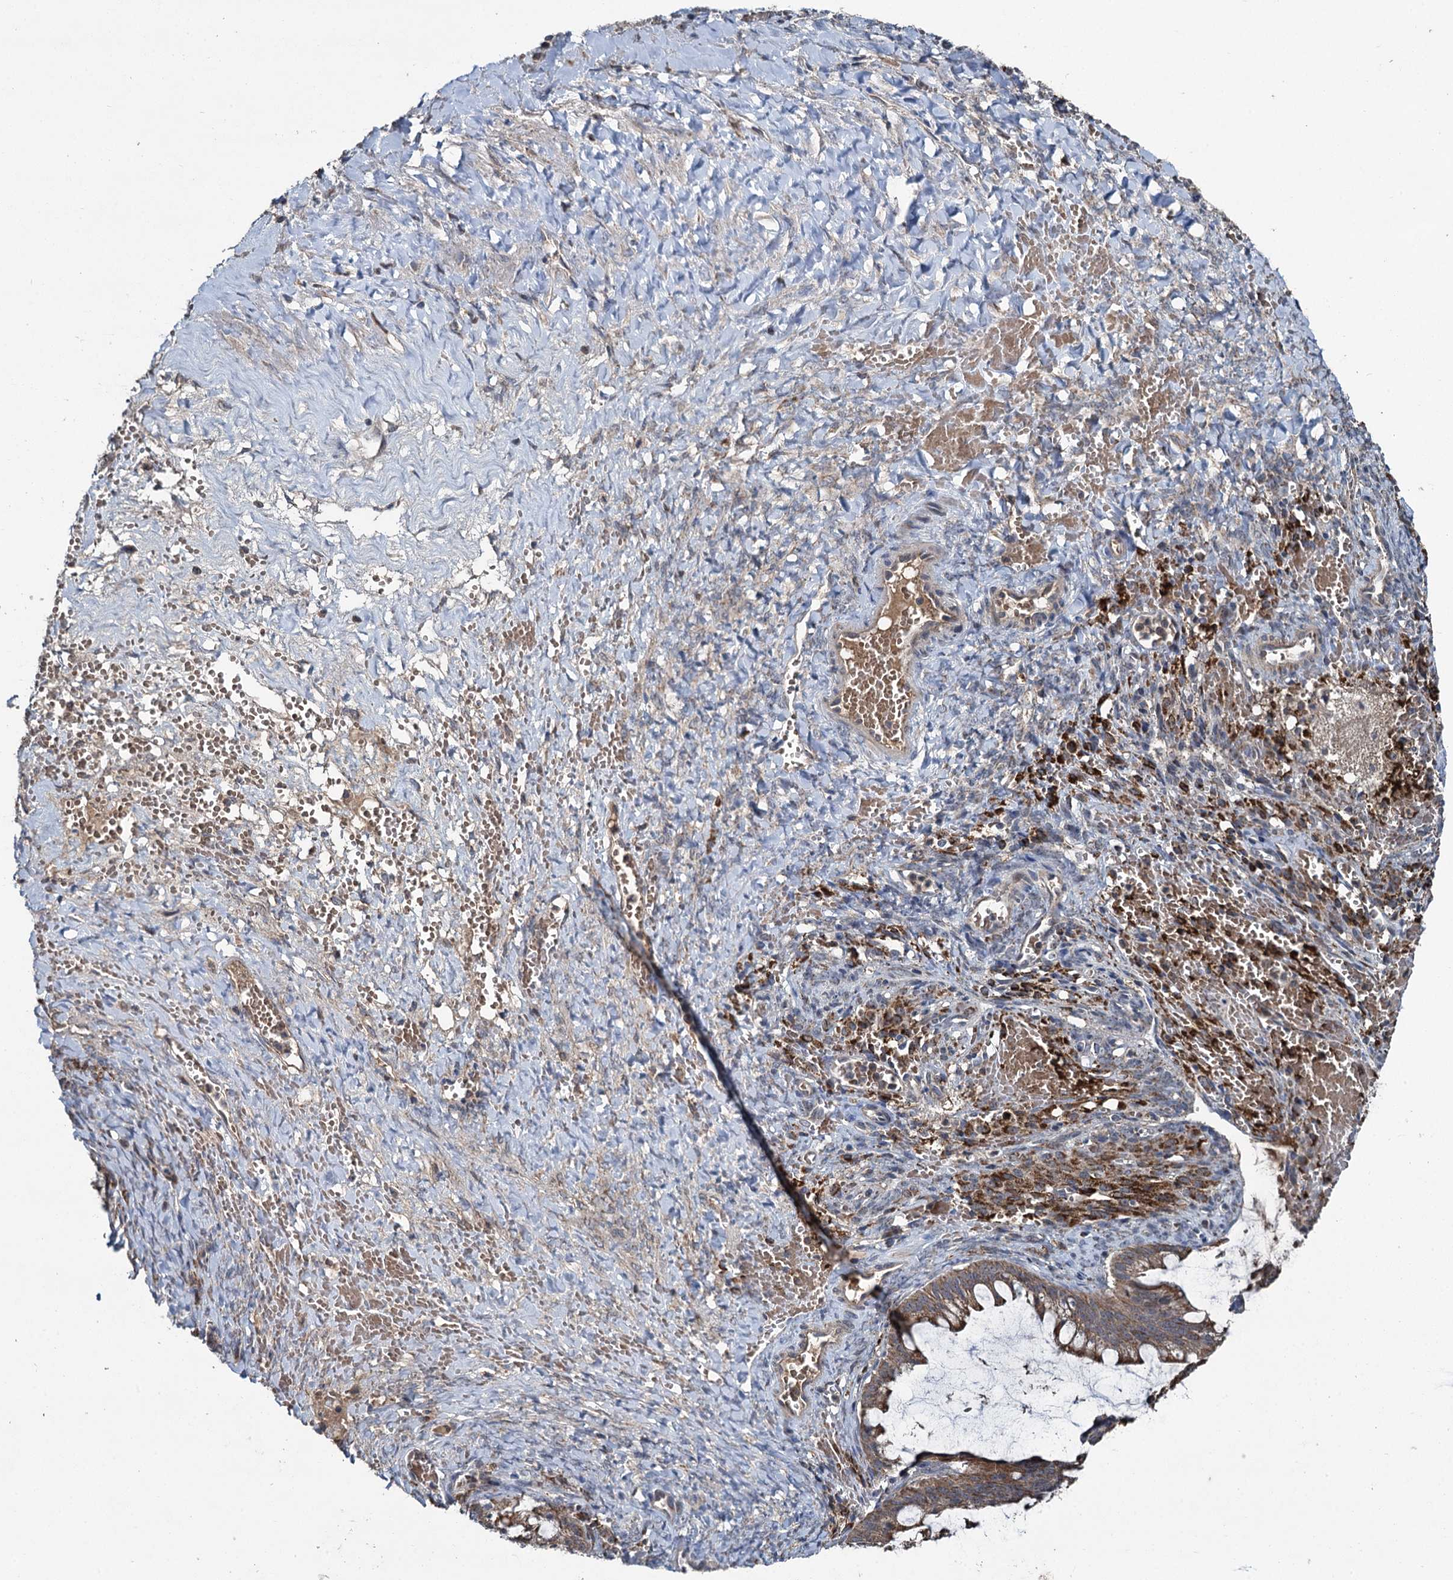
{"staining": {"intensity": "moderate", "quantity": ">75%", "location": "cytoplasmic/membranous"}, "tissue": "ovarian cancer", "cell_type": "Tumor cells", "image_type": "cancer", "snomed": [{"axis": "morphology", "description": "Cystadenocarcinoma, mucinous, NOS"}, {"axis": "topography", "description": "Ovary"}], "caption": "Protein staining of ovarian mucinous cystadenocarcinoma tissue exhibits moderate cytoplasmic/membranous positivity in about >75% of tumor cells. (DAB (3,3'-diaminobenzidine) IHC with brightfield microscopy, high magnification).", "gene": "METTL4", "patient": {"sex": "female", "age": 73}}